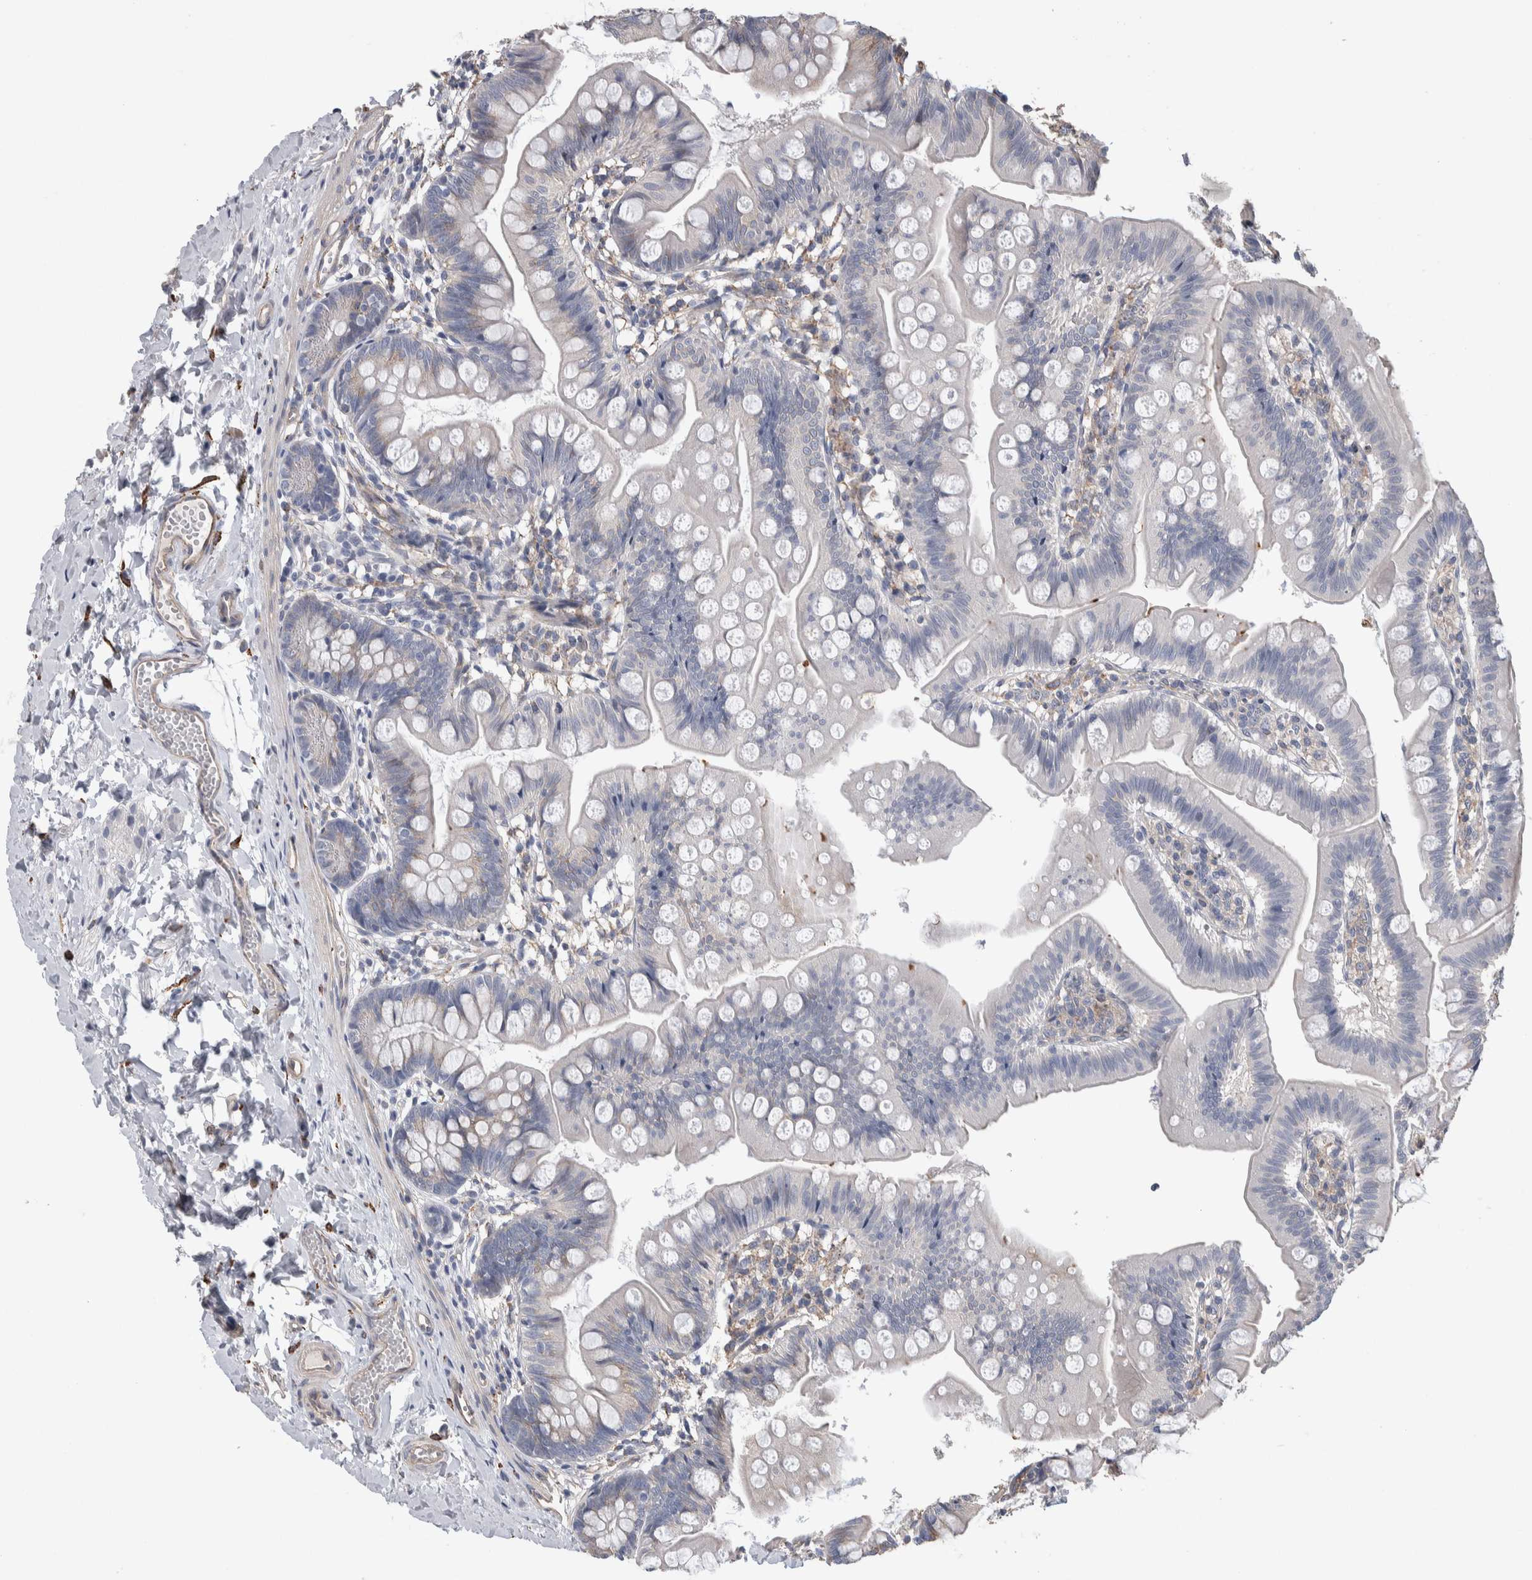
{"staining": {"intensity": "negative", "quantity": "none", "location": "none"}, "tissue": "small intestine", "cell_type": "Glandular cells", "image_type": "normal", "snomed": [{"axis": "morphology", "description": "Normal tissue, NOS"}, {"axis": "topography", "description": "Small intestine"}], "caption": "DAB (3,3'-diaminobenzidine) immunohistochemical staining of unremarkable human small intestine shows no significant staining in glandular cells.", "gene": "GCNA", "patient": {"sex": "male", "age": 7}}